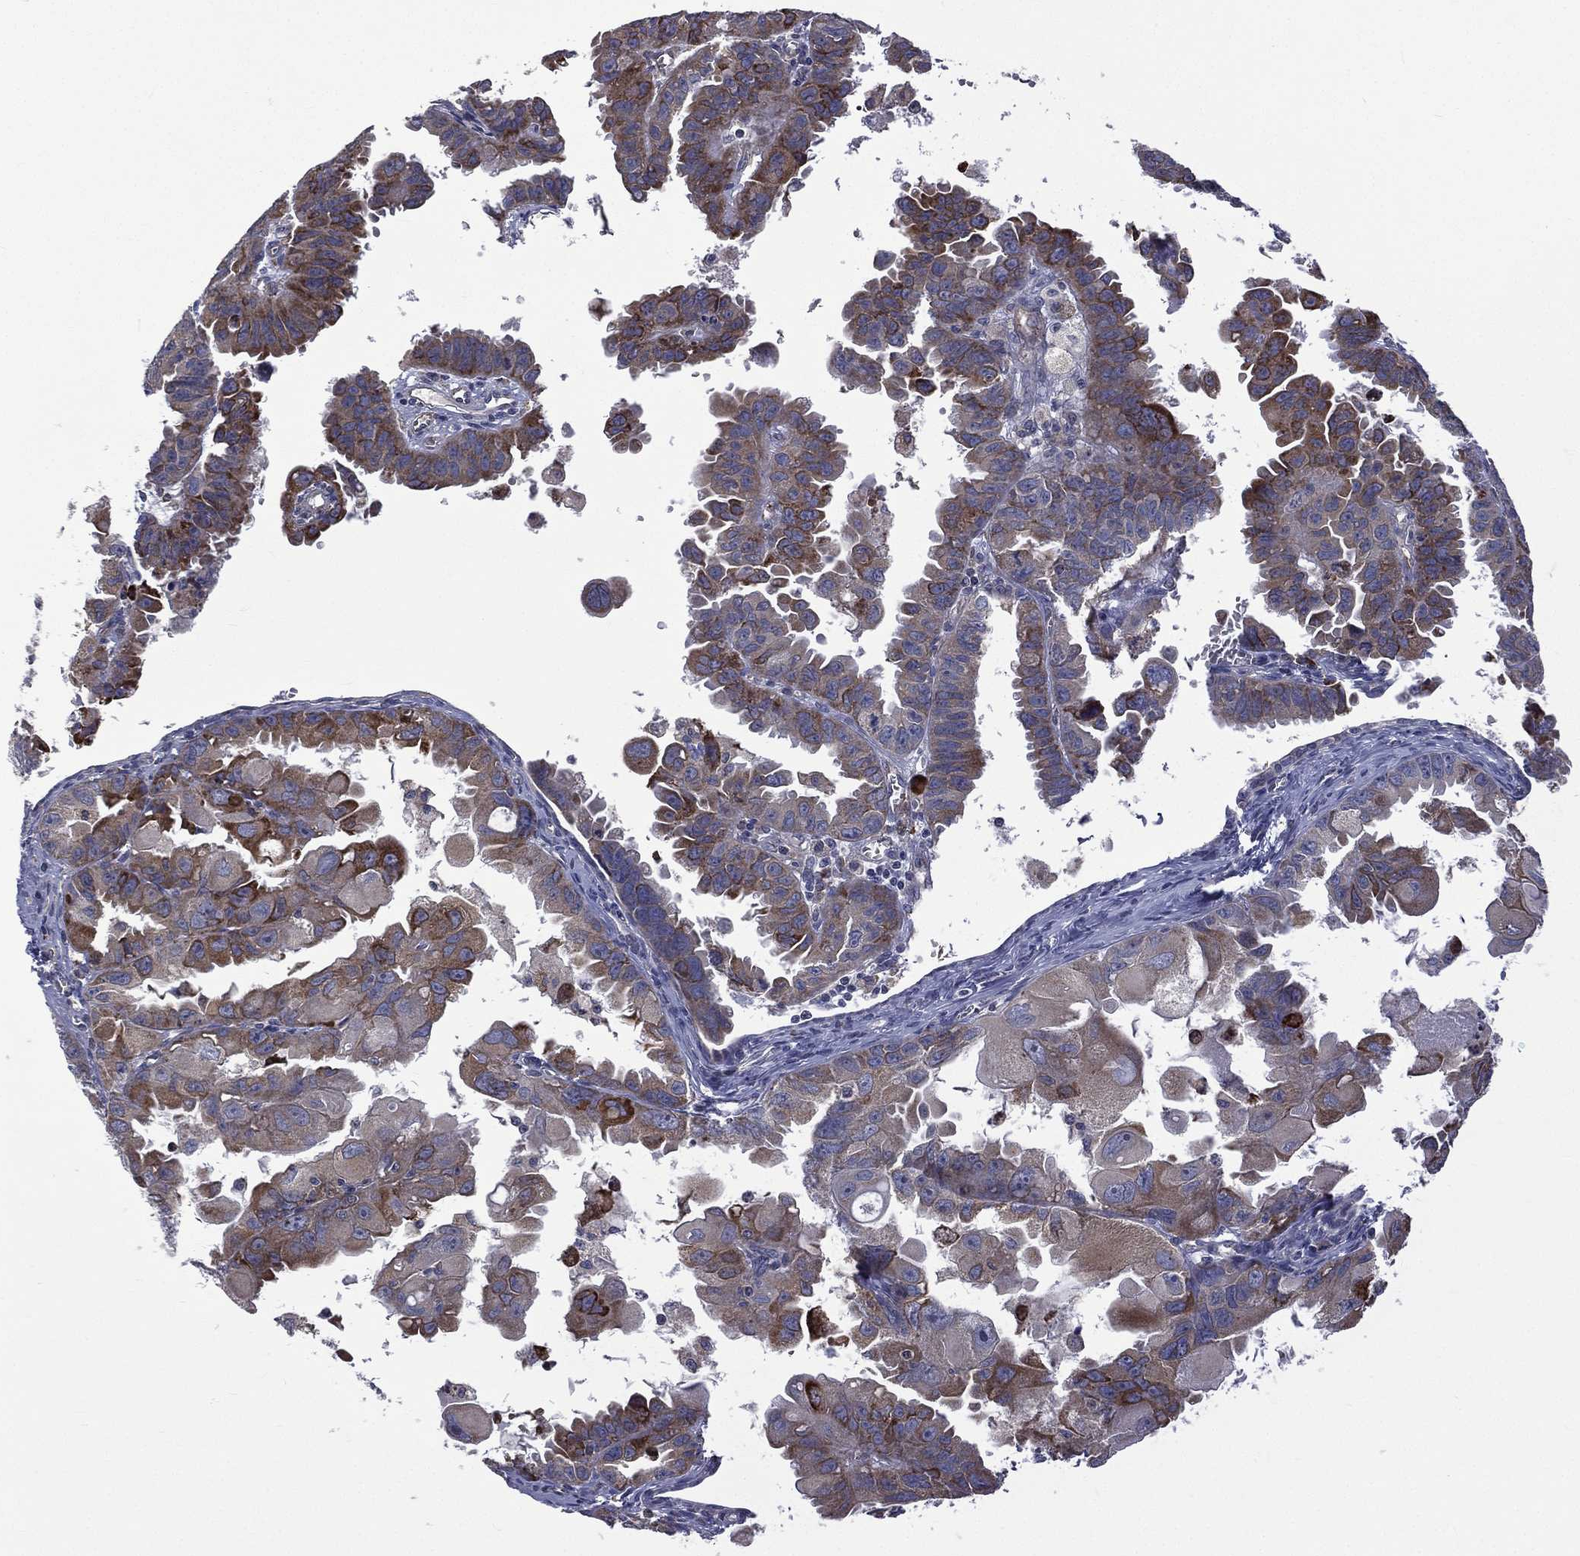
{"staining": {"intensity": "moderate", "quantity": ">75%", "location": "cytoplasmic/membranous"}, "tissue": "ovarian cancer", "cell_type": "Tumor cells", "image_type": "cancer", "snomed": [{"axis": "morphology", "description": "Carcinoma, endometroid"}, {"axis": "topography", "description": "Ovary"}], "caption": "Protein expression analysis of ovarian cancer (endometroid carcinoma) displays moderate cytoplasmic/membranous positivity in approximately >75% of tumor cells.", "gene": "C20orf96", "patient": {"sex": "female", "age": 85}}